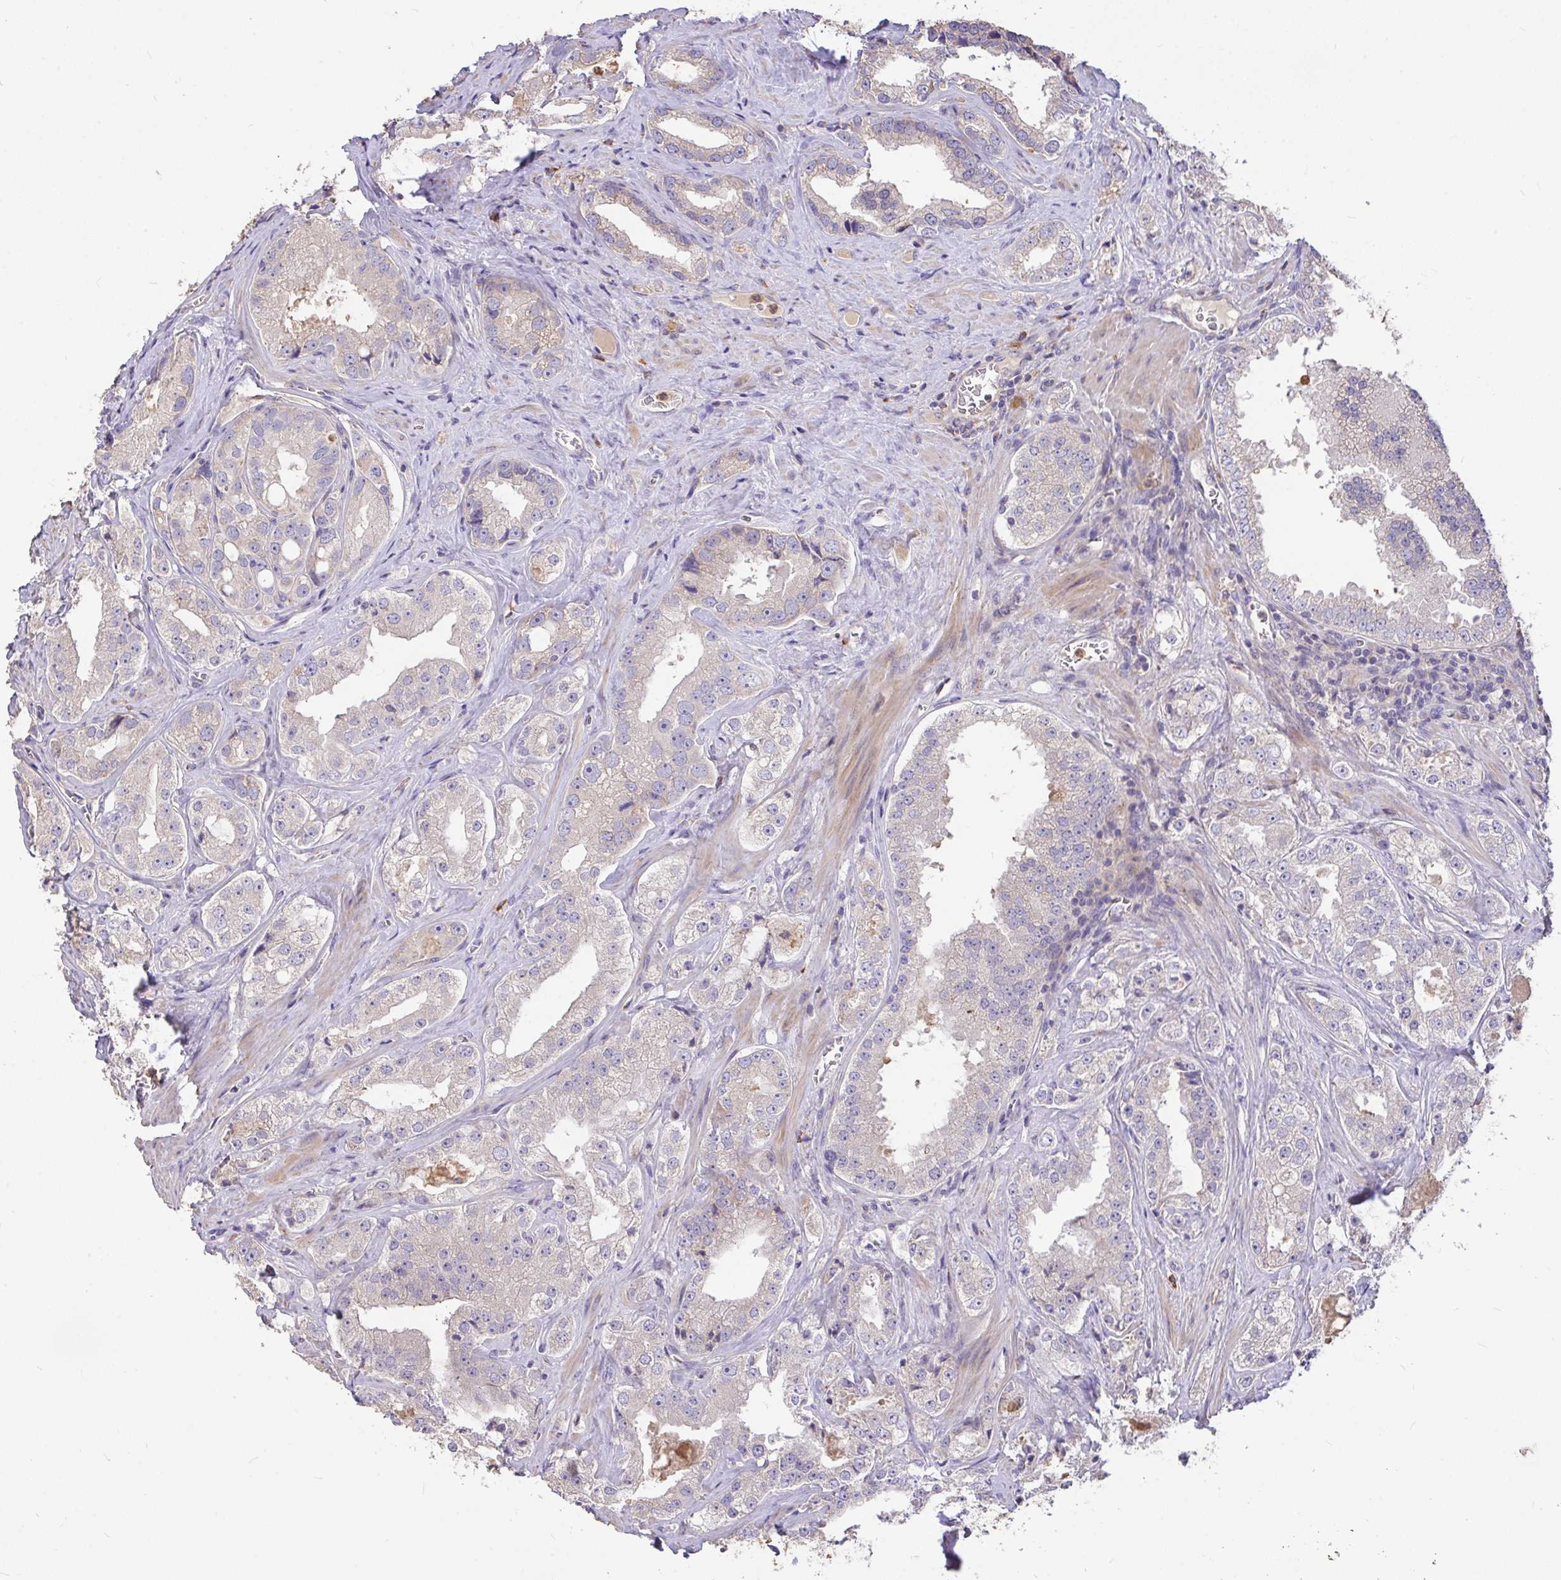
{"staining": {"intensity": "weak", "quantity": "<25%", "location": "cytoplasmic/membranous"}, "tissue": "prostate cancer", "cell_type": "Tumor cells", "image_type": "cancer", "snomed": [{"axis": "morphology", "description": "Adenocarcinoma, High grade"}, {"axis": "topography", "description": "Prostate"}], "caption": "Protein analysis of prostate cancer displays no significant positivity in tumor cells. (DAB (3,3'-diaminobenzidine) immunohistochemistry (IHC) visualized using brightfield microscopy, high magnification).", "gene": "FCER1A", "patient": {"sex": "male", "age": 67}}